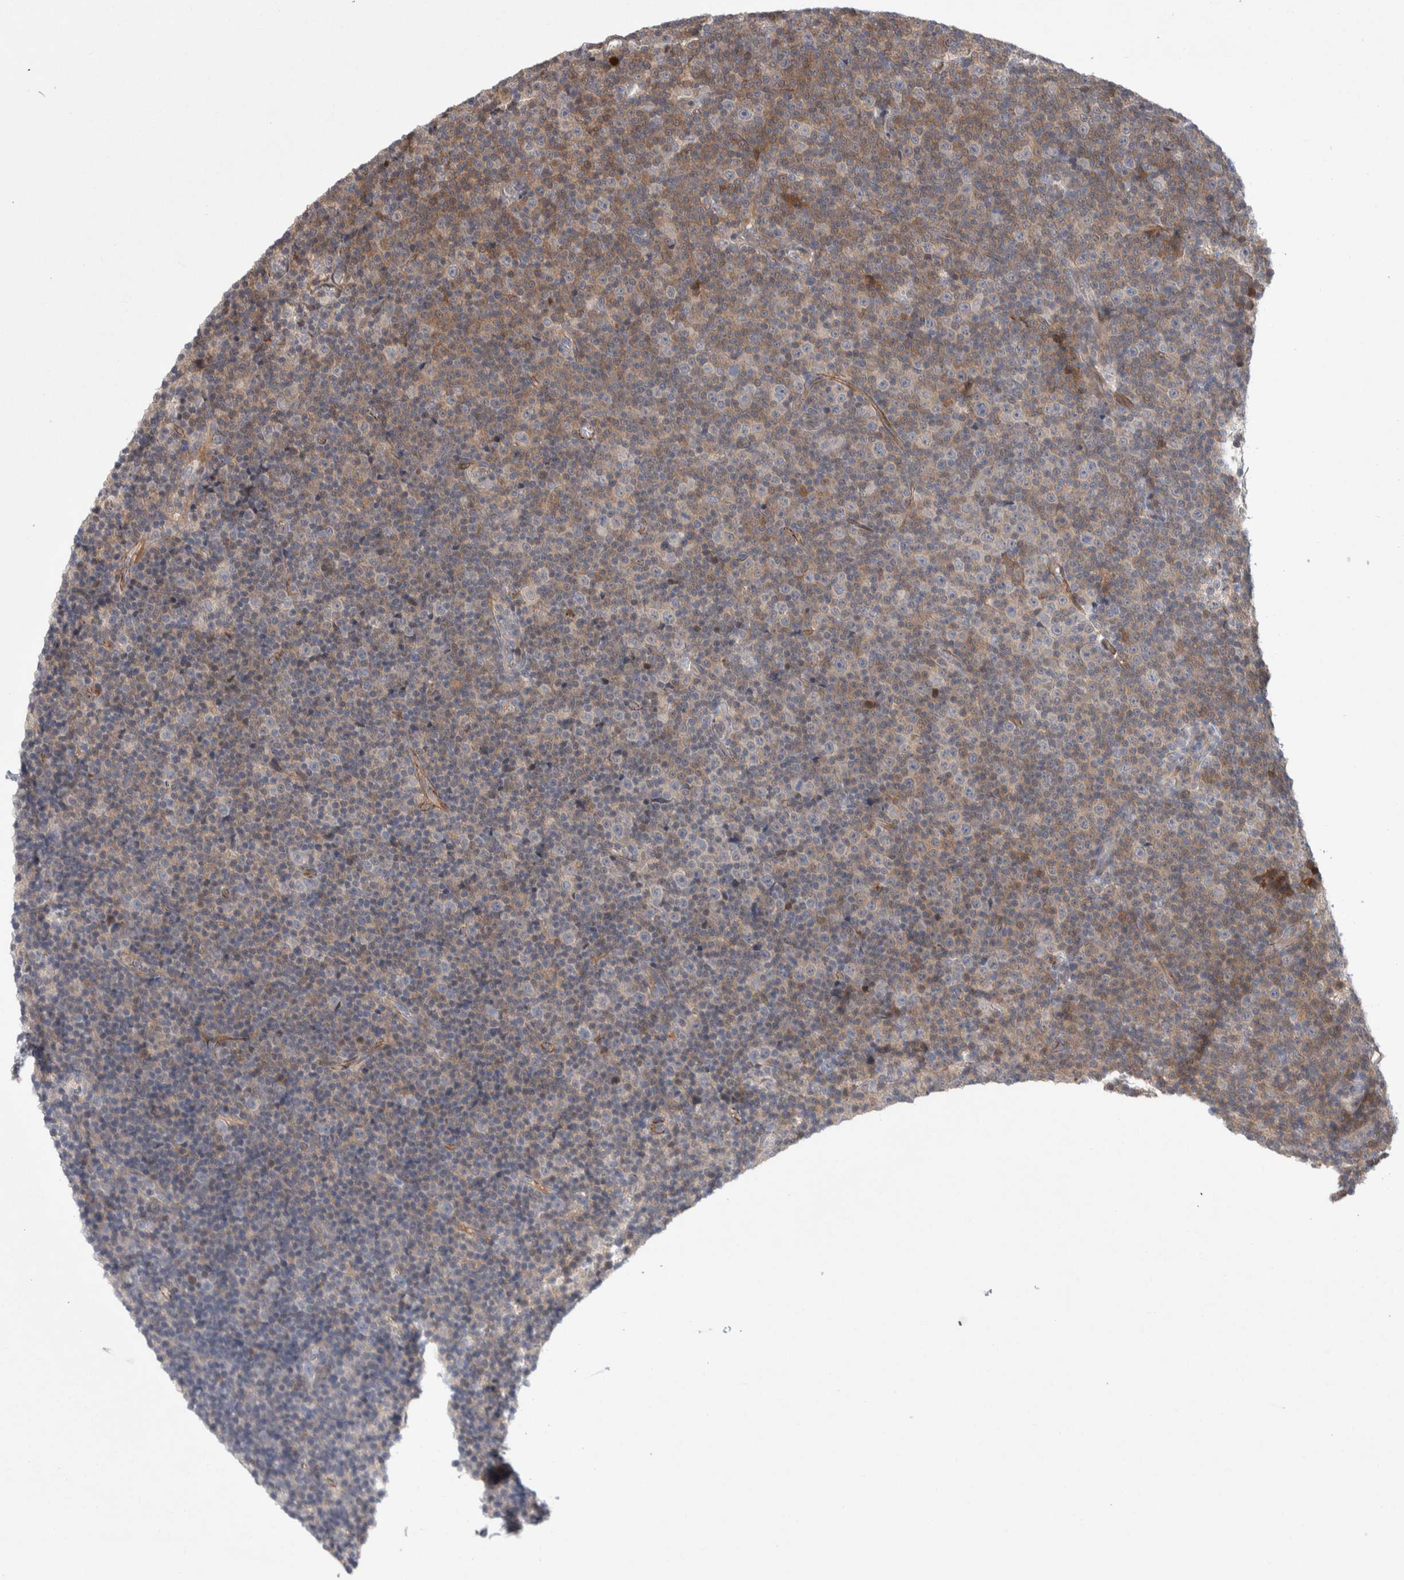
{"staining": {"intensity": "negative", "quantity": "none", "location": "none"}, "tissue": "lymphoma", "cell_type": "Tumor cells", "image_type": "cancer", "snomed": [{"axis": "morphology", "description": "Malignant lymphoma, non-Hodgkin's type, Low grade"}, {"axis": "topography", "description": "Lymph node"}], "caption": "A histopathology image of human lymphoma is negative for staining in tumor cells. The staining is performed using DAB (3,3'-diaminobenzidine) brown chromogen with nuclei counter-stained in using hematoxylin.", "gene": "ZNF862", "patient": {"sex": "female", "age": 67}}